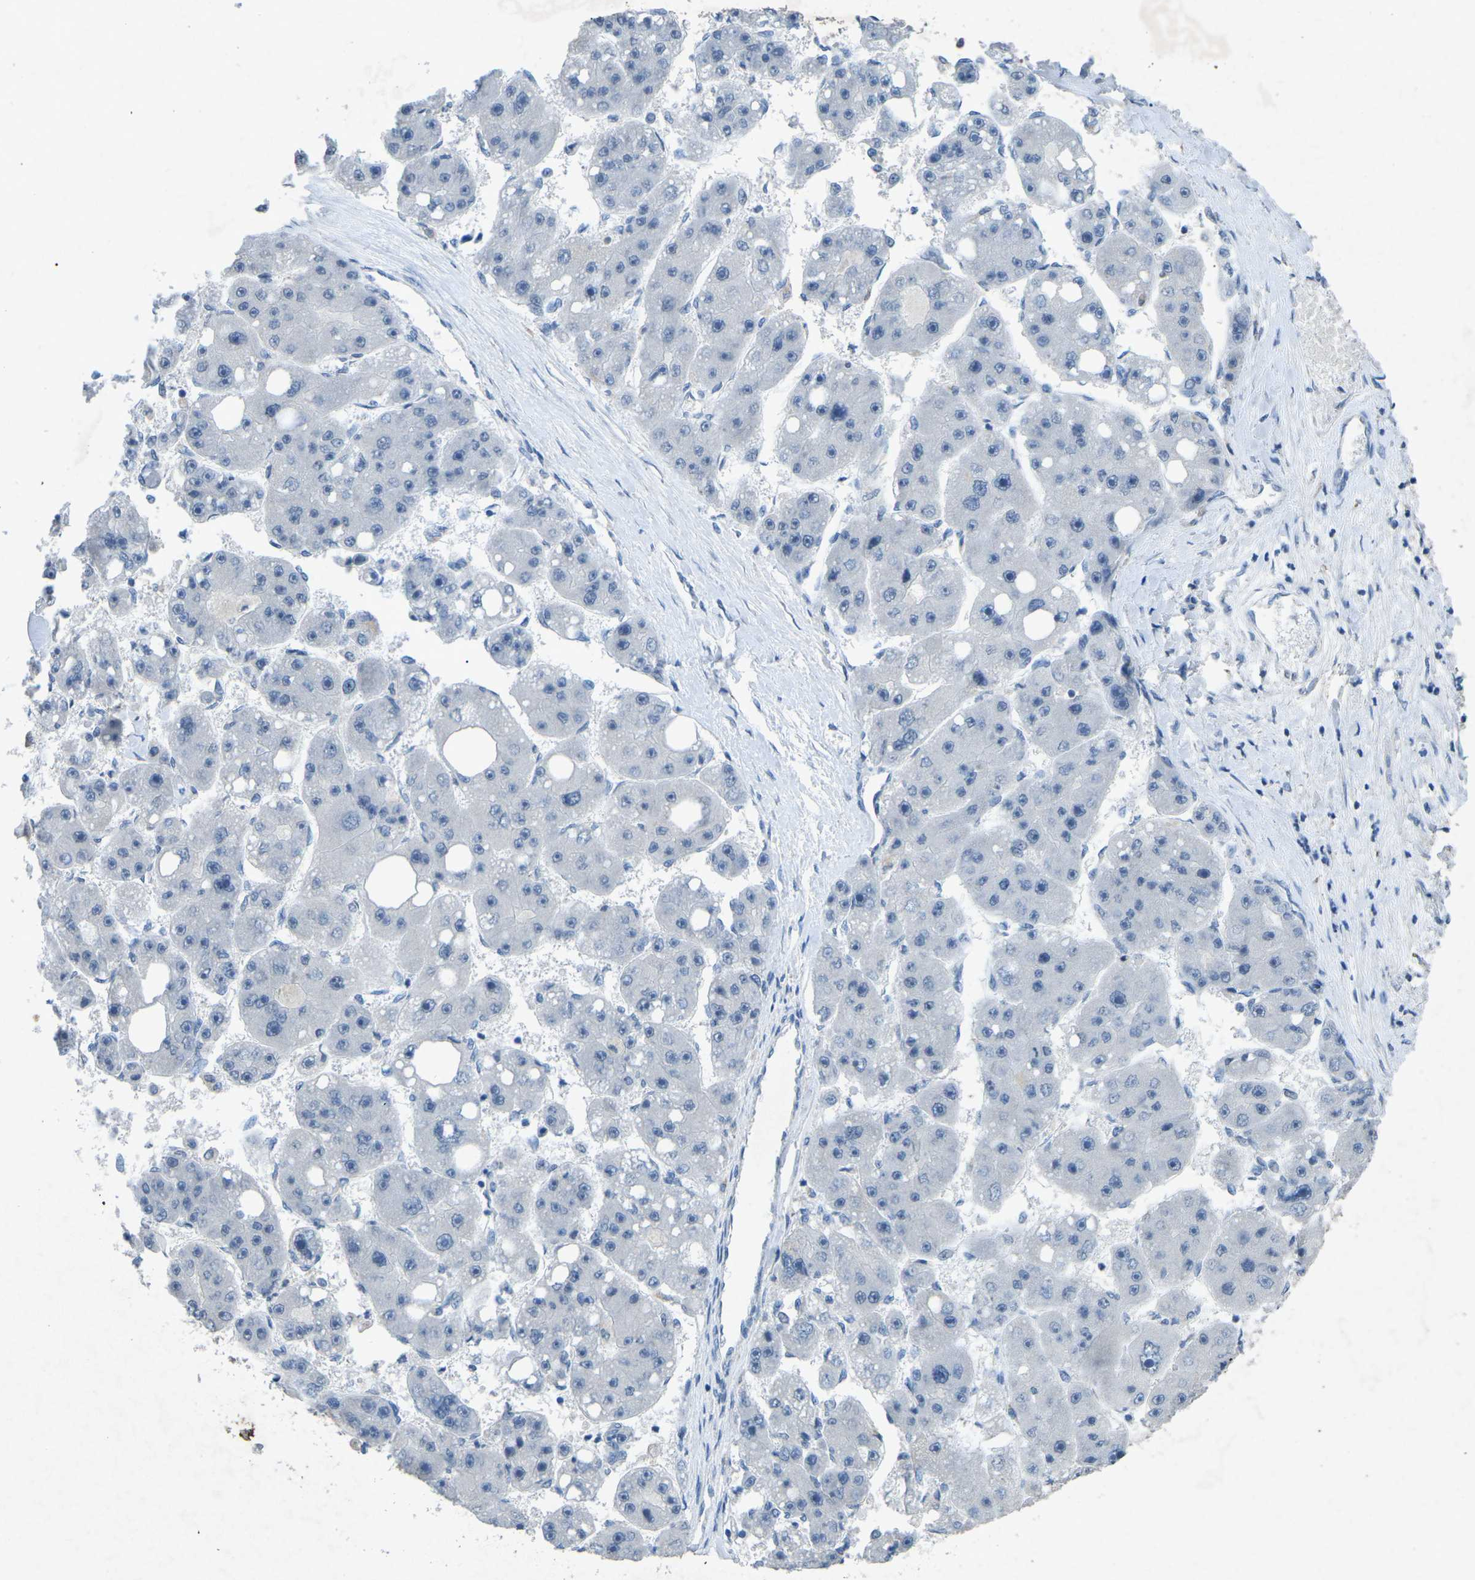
{"staining": {"intensity": "negative", "quantity": "none", "location": "none"}, "tissue": "liver cancer", "cell_type": "Tumor cells", "image_type": "cancer", "snomed": [{"axis": "morphology", "description": "Carcinoma, Hepatocellular, NOS"}, {"axis": "topography", "description": "Liver"}], "caption": "IHC histopathology image of liver cancer stained for a protein (brown), which displays no expression in tumor cells.", "gene": "A1BG", "patient": {"sex": "female", "age": 61}}